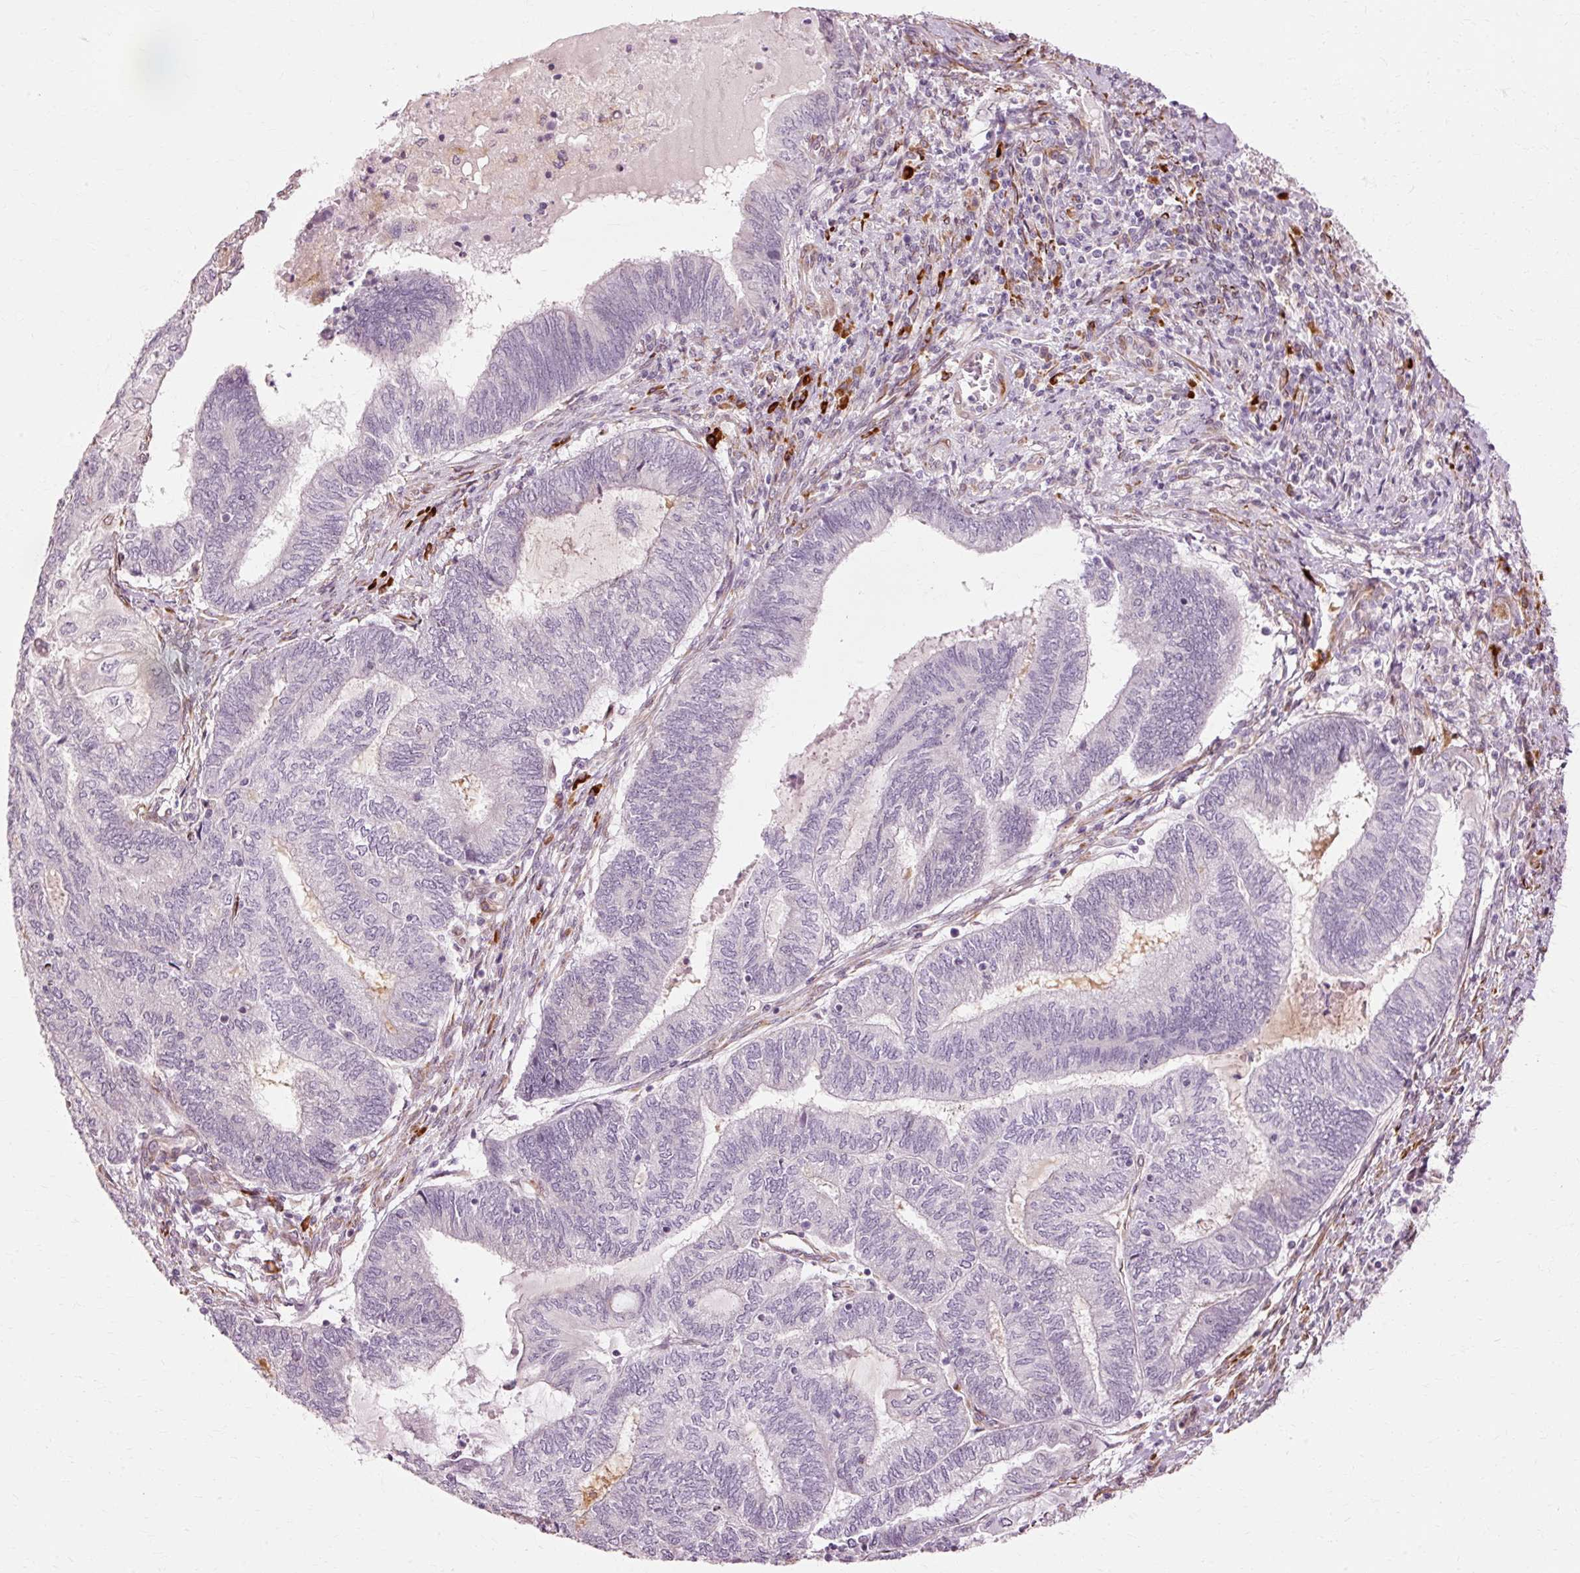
{"staining": {"intensity": "negative", "quantity": "none", "location": "none"}, "tissue": "endometrial cancer", "cell_type": "Tumor cells", "image_type": "cancer", "snomed": [{"axis": "morphology", "description": "Adenocarcinoma, NOS"}, {"axis": "topography", "description": "Uterus"}, {"axis": "topography", "description": "Endometrium"}], "caption": "IHC photomicrograph of endometrial cancer (adenocarcinoma) stained for a protein (brown), which demonstrates no staining in tumor cells.", "gene": "RGPD5", "patient": {"sex": "female", "age": 70}}